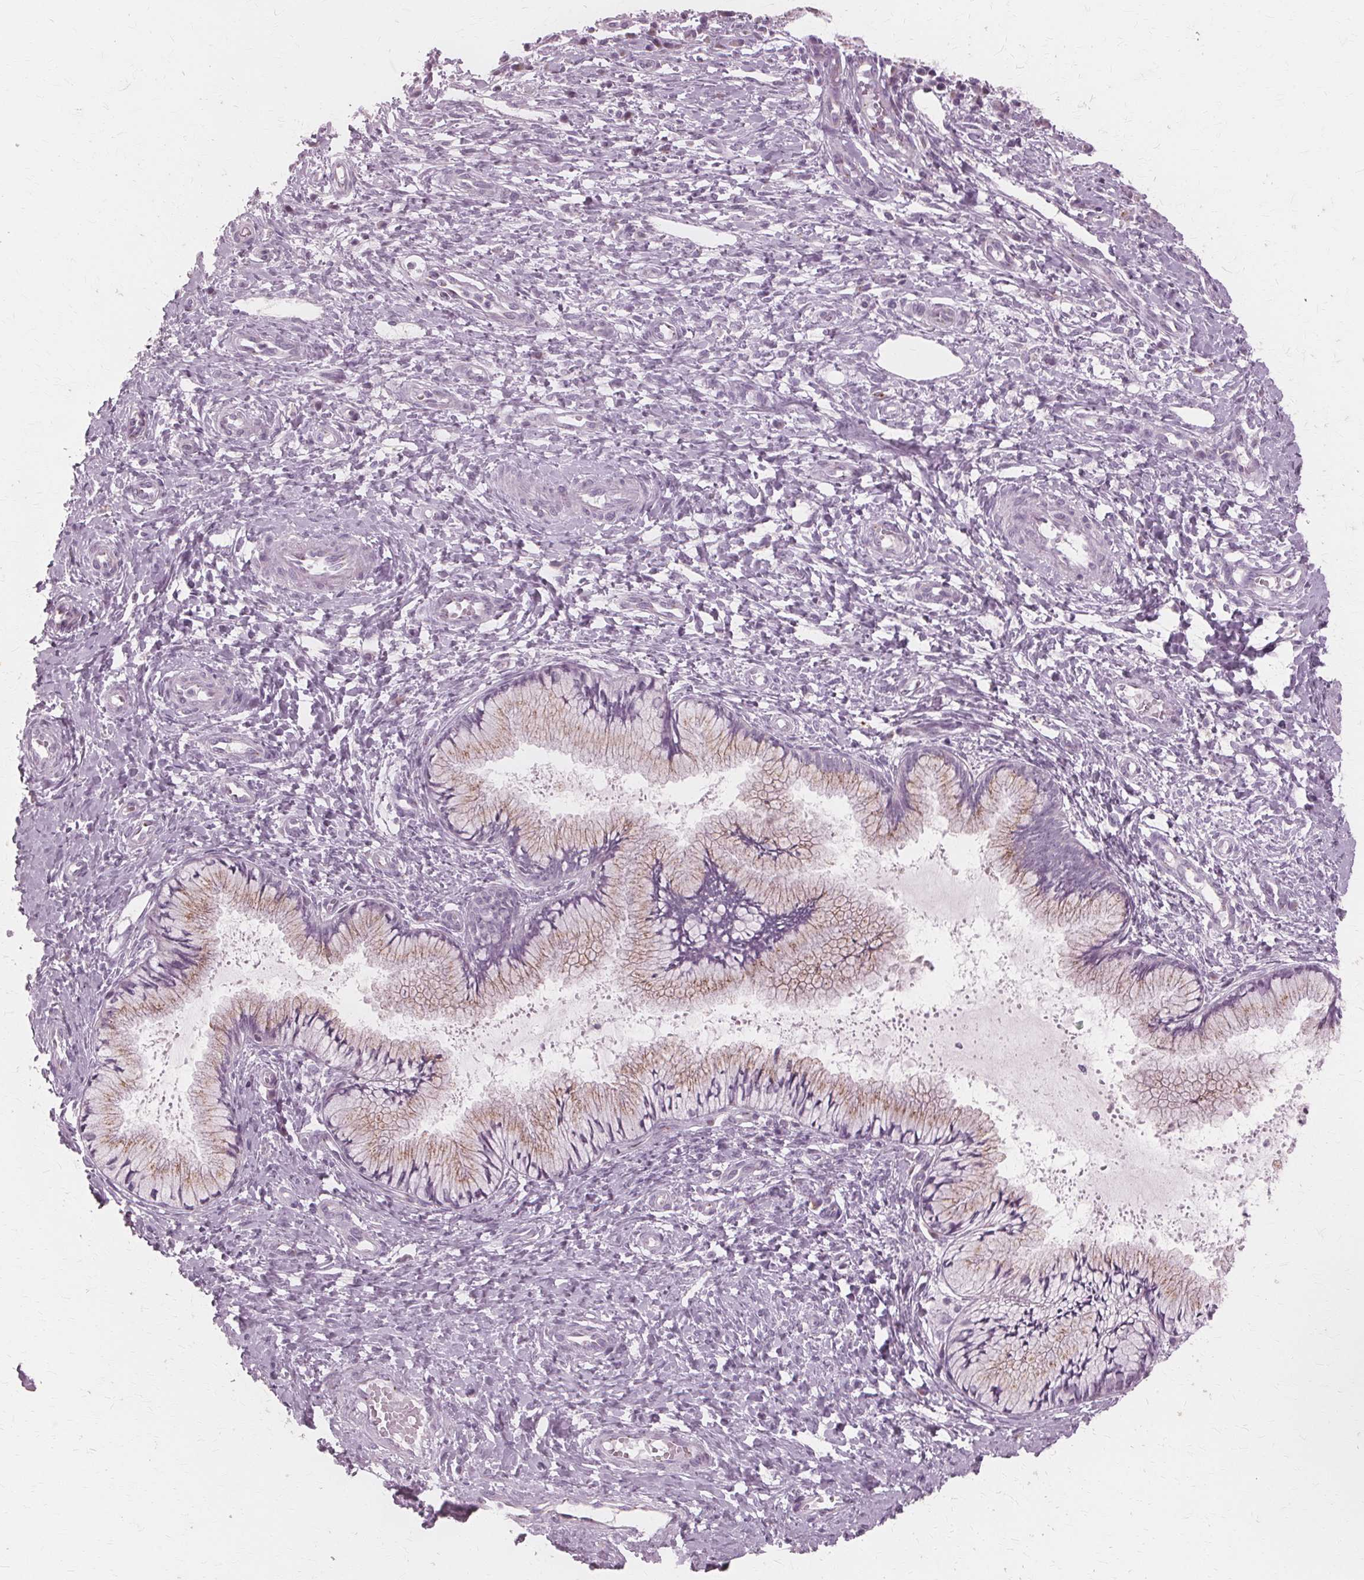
{"staining": {"intensity": "weak", "quantity": "25%-75%", "location": "cytoplasmic/membranous"}, "tissue": "cervix", "cell_type": "Glandular cells", "image_type": "normal", "snomed": [{"axis": "morphology", "description": "Normal tissue, NOS"}, {"axis": "topography", "description": "Cervix"}], "caption": "Protein expression analysis of normal human cervix reveals weak cytoplasmic/membranous expression in approximately 25%-75% of glandular cells.", "gene": "DNASE2", "patient": {"sex": "female", "age": 37}}